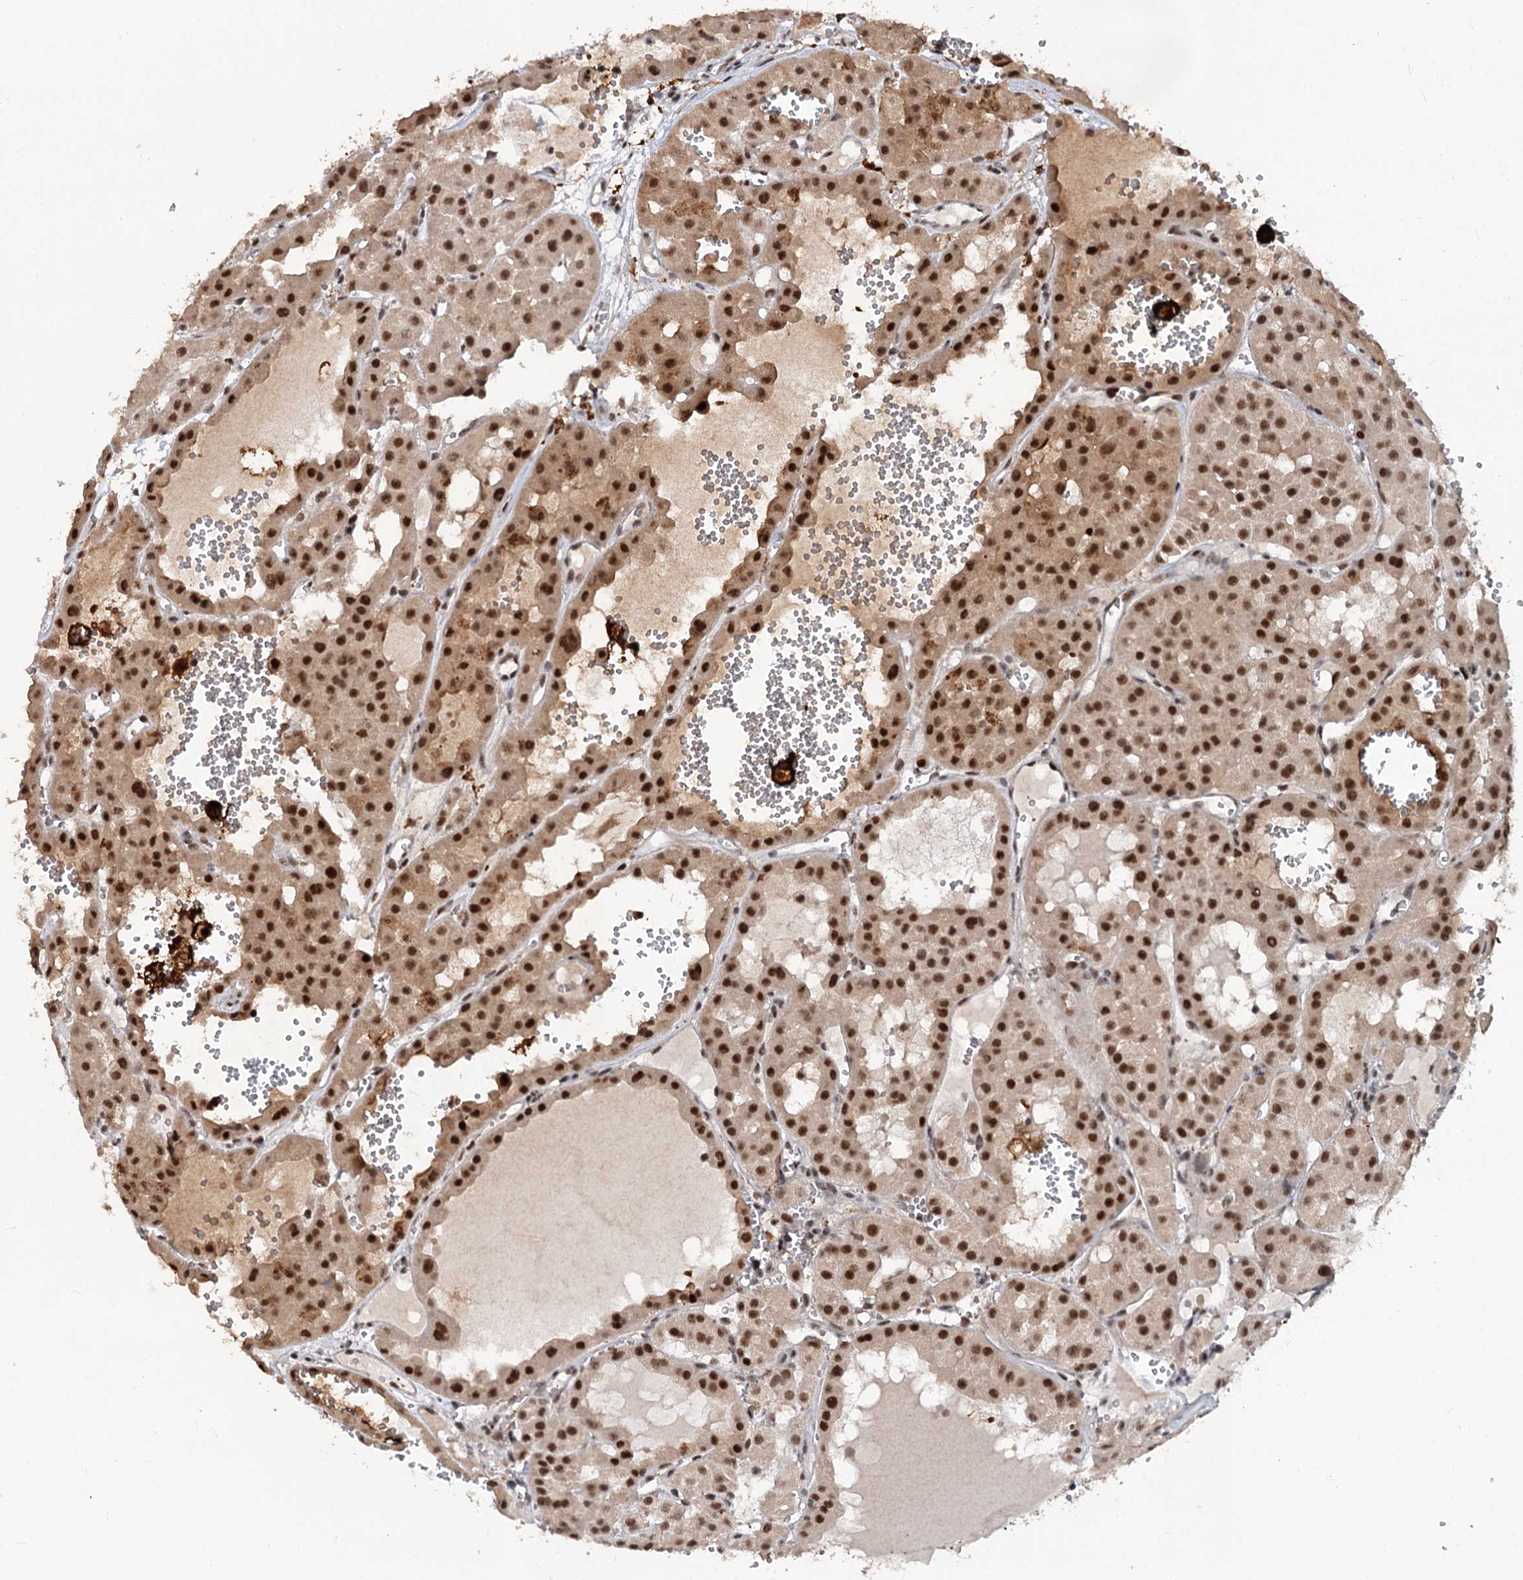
{"staining": {"intensity": "moderate", "quantity": ">75%", "location": "cytoplasmic/membranous,nuclear"}, "tissue": "renal cancer", "cell_type": "Tumor cells", "image_type": "cancer", "snomed": [{"axis": "morphology", "description": "Carcinoma, NOS"}, {"axis": "topography", "description": "Kidney"}], "caption": "An image showing moderate cytoplasmic/membranous and nuclear staining in approximately >75% of tumor cells in renal cancer, as visualized by brown immunohistochemical staining.", "gene": "PHF8", "patient": {"sex": "female", "age": 75}}